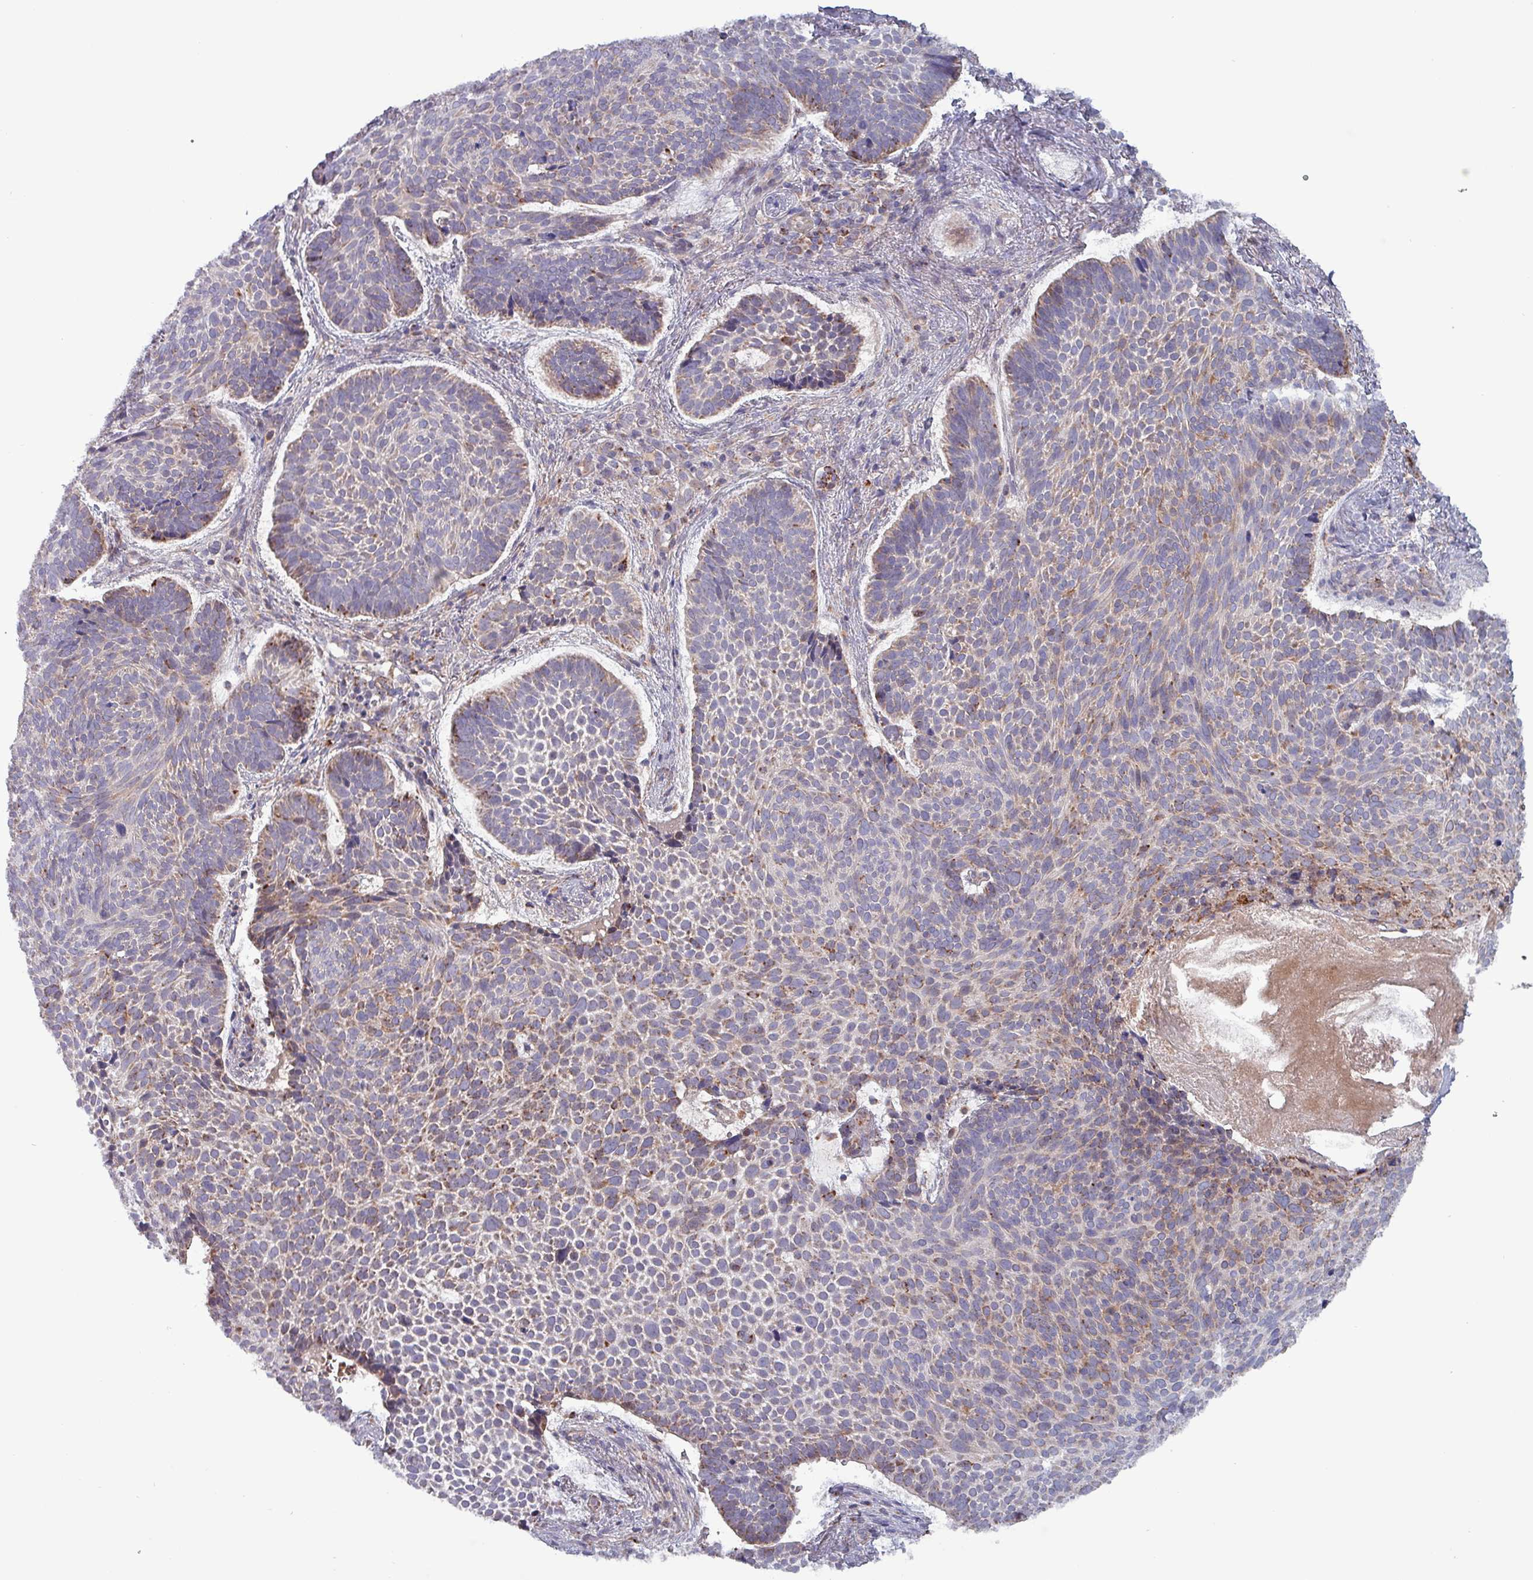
{"staining": {"intensity": "moderate", "quantity": "25%-75%", "location": "cytoplasmic/membranous"}, "tissue": "skin cancer", "cell_type": "Tumor cells", "image_type": "cancer", "snomed": [{"axis": "morphology", "description": "Basal cell carcinoma"}, {"axis": "topography", "description": "Skin"}], "caption": "Immunohistochemical staining of skin cancer (basal cell carcinoma) demonstrates medium levels of moderate cytoplasmic/membranous protein positivity in approximately 25%-75% of tumor cells.", "gene": "ZNF322", "patient": {"sex": "male", "age": 70}}